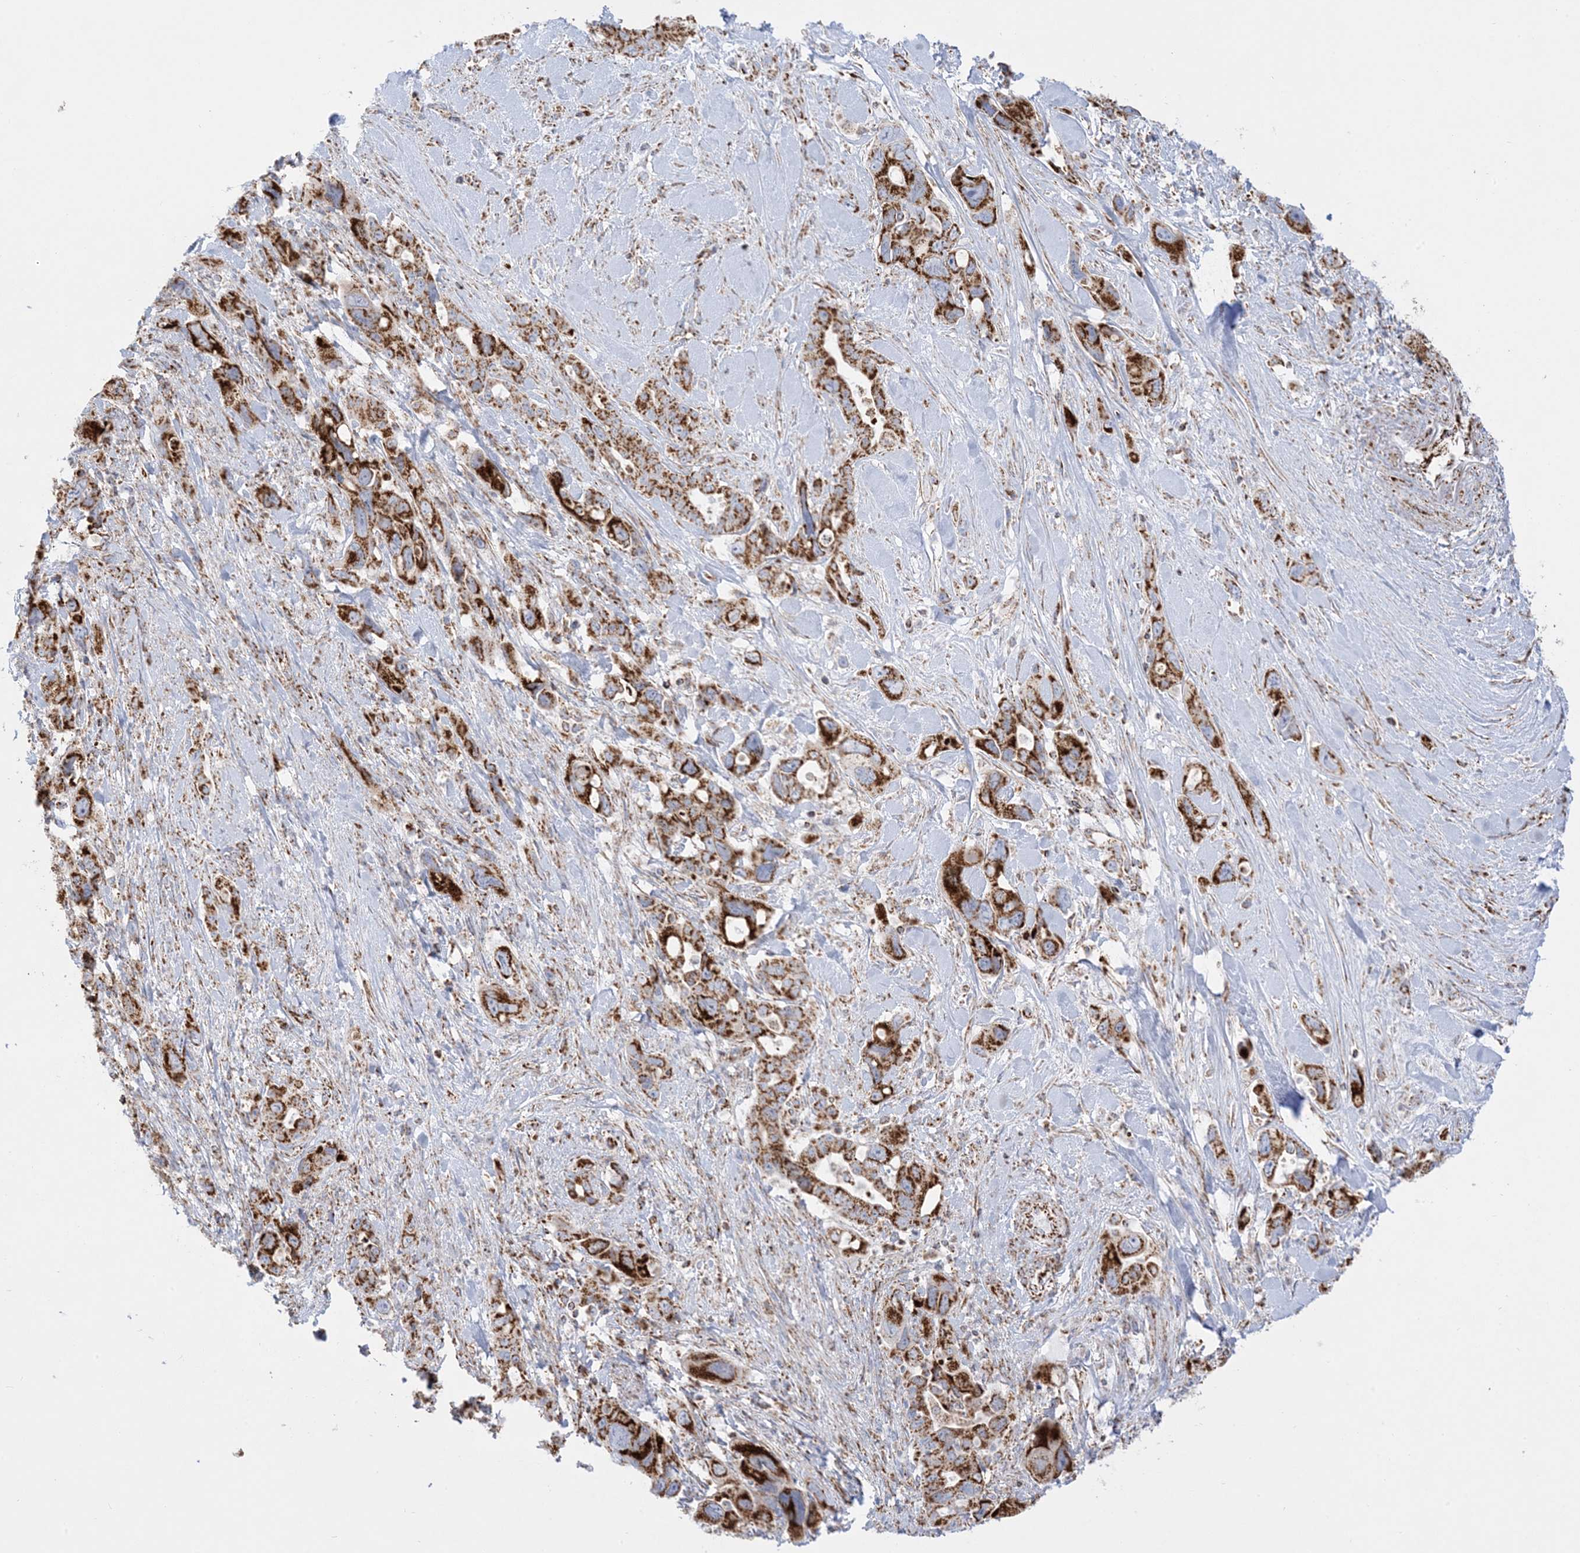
{"staining": {"intensity": "strong", "quantity": ">75%", "location": "cytoplasmic/membranous"}, "tissue": "pancreatic cancer", "cell_type": "Tumor cells", "image_type": "cancer", "snomed": [{"axis": "morphology", "description": "Adenocarcinoma, NOS"}, {"axis": "topography", "description": "Pancreas"}], "caption": "Protein staining exhibits strong cytoplasmic/membranous staining in approximately >75% of tumor cells in pancreatic cancer. Immunohistochemistry stains the protein in brown and the nuclei are stained blue.", "gene": "MRPS36", "patient": {"sex": "male", "age": 46}}